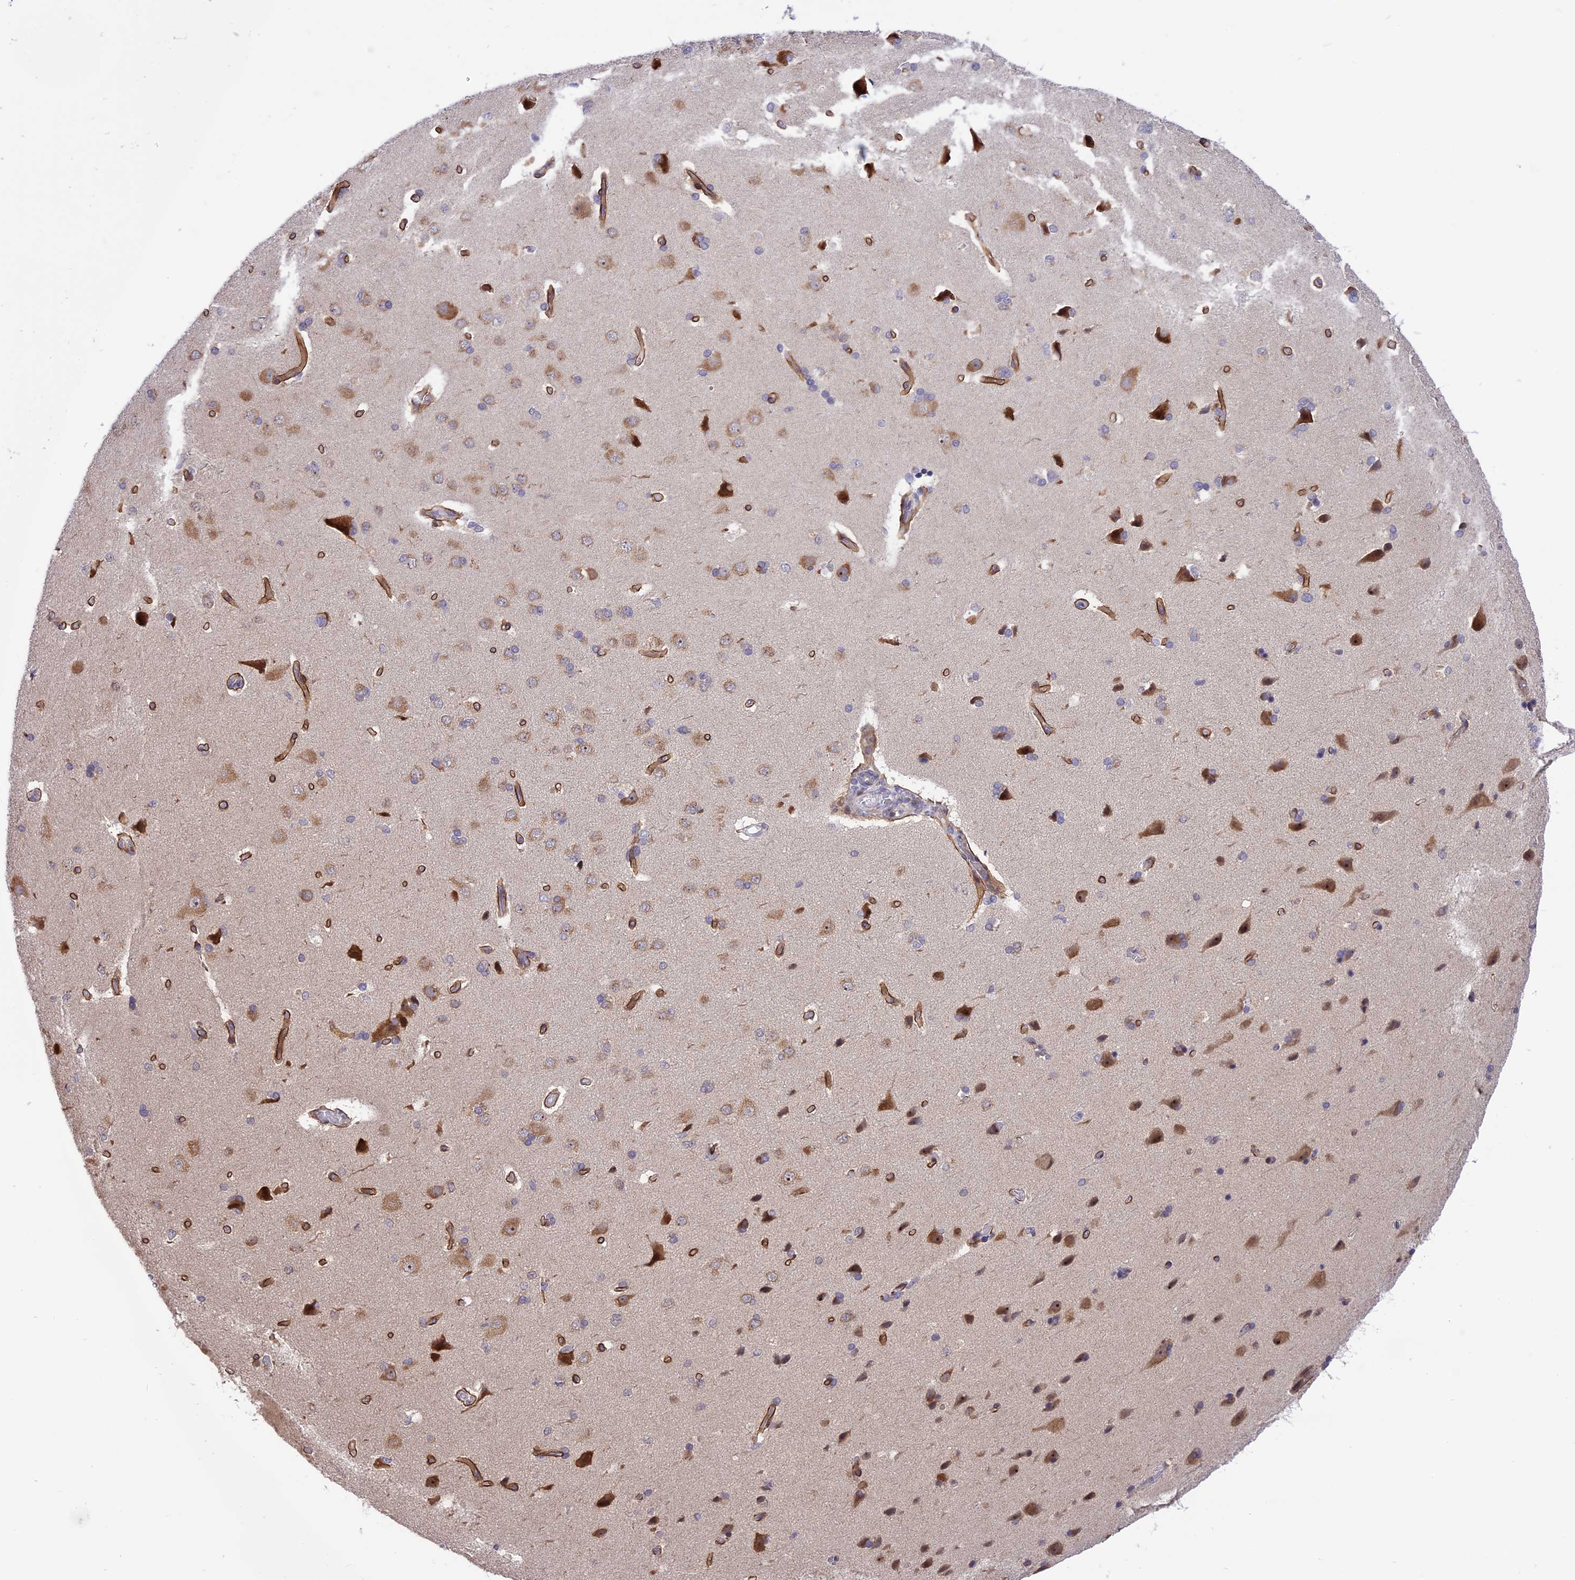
{"staining": {"intensity": "moderate", "quantity": "25%-75%", "location": "cytoplasmic/membranous"}, "tissue": "cerebral cortex", "cell_type": "Endothelial cells", "image_type": "normal", "snomed": [{"axis": "morphology", "description": "Normal tissue, NOS"}, {"axis": "topography", "description": "Cerebral cortex"}], "caption": "Cerebral cortex stained with DAB IHC demonstrates medium levels of moderate cytoplasmic/membranous staining in approximately 25%-75% of endothelial cells.", "gene": "ZNF837", "patient": {"sex": "male", "age": 62}}